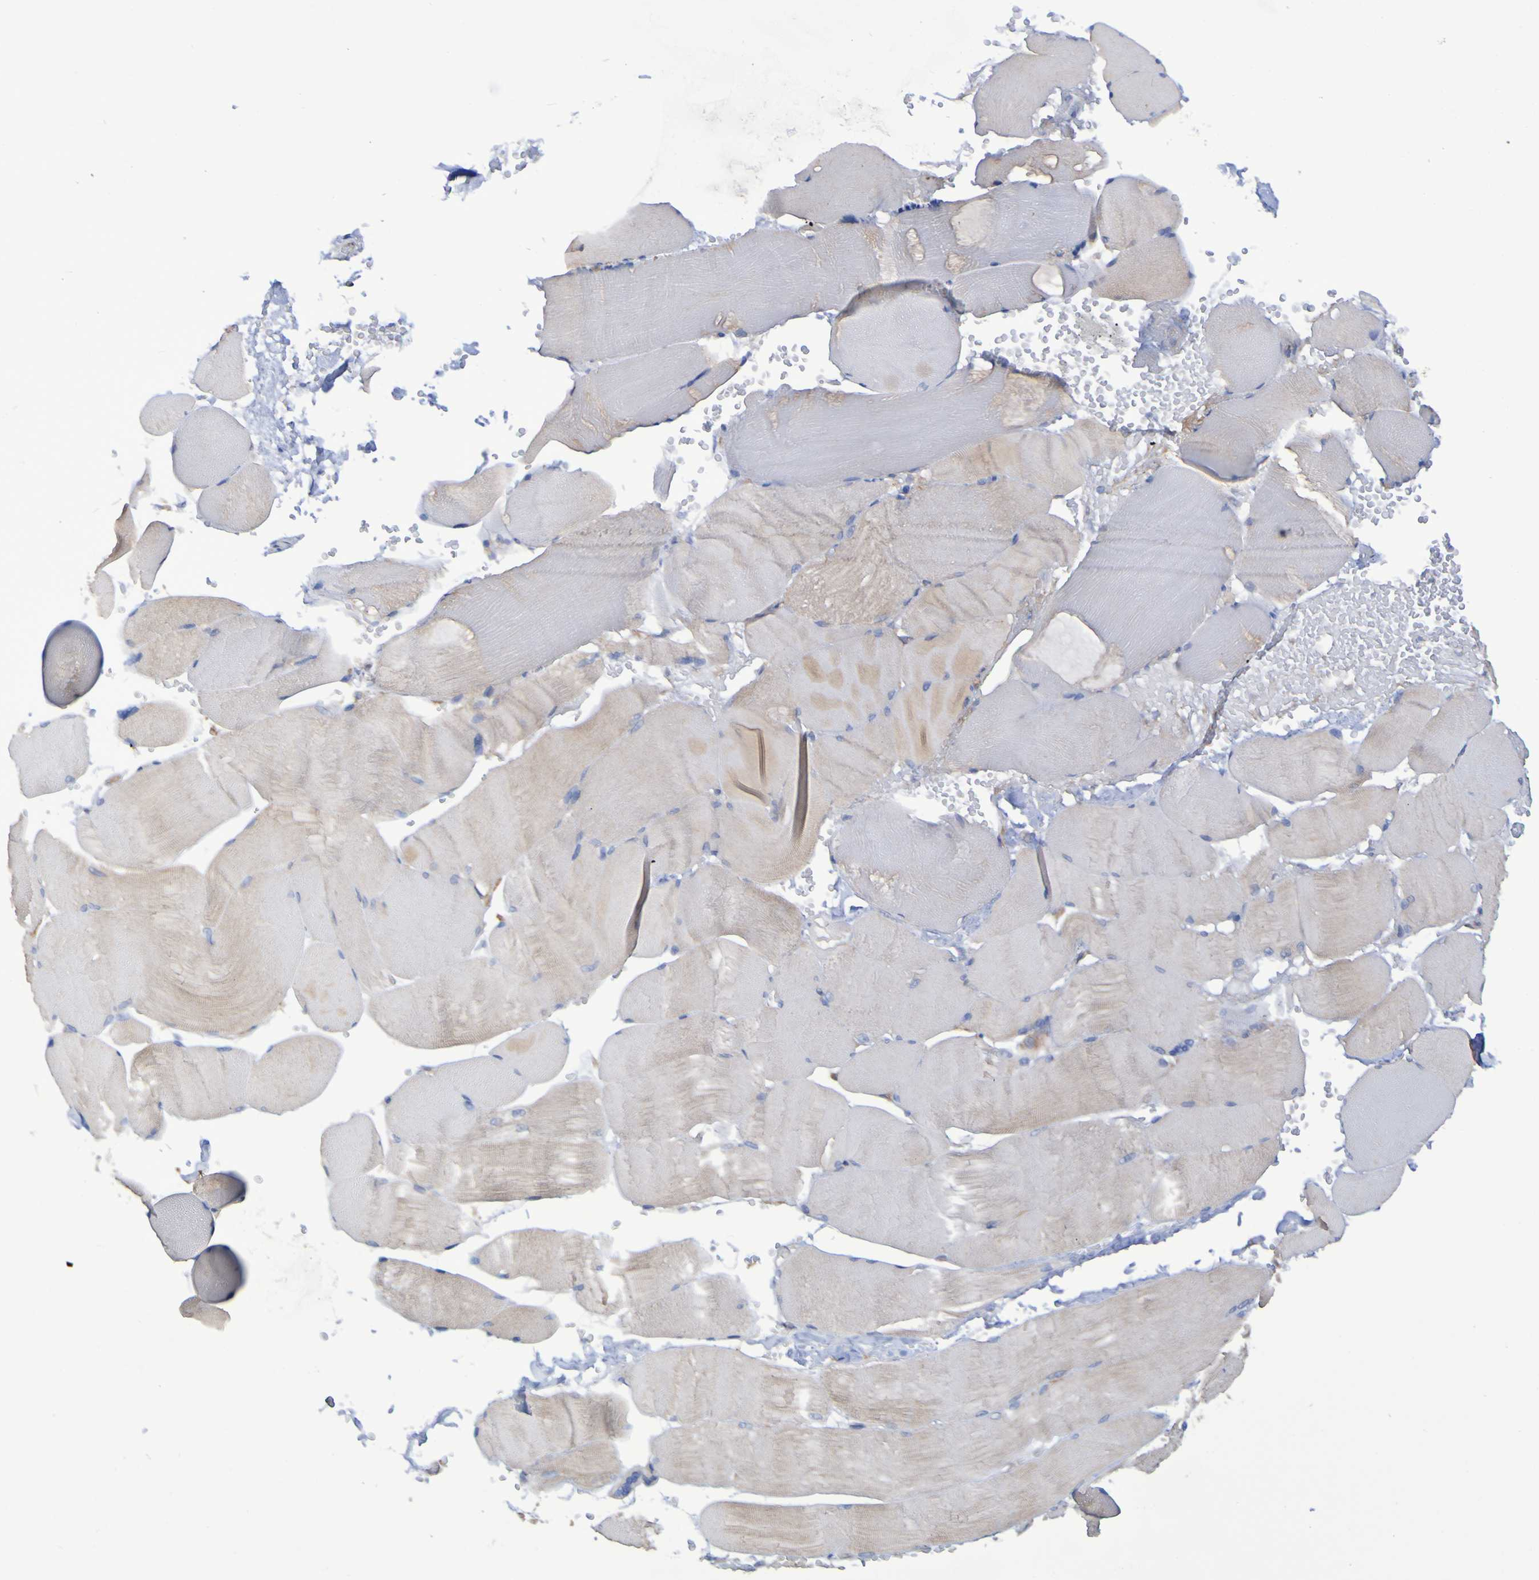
{"staining": {"intensity": "weak", "quantity": "25%-75%", "location": "cytoplasmic/membranous"}, "tissue": "skeletal muscle", "cell_type": "Myocytes", "image_type": "normal", "snomed": [{"axis": "morphology", "description": "Normal tissue, NOS"}, {"axis": "topography", "description": "Skin"}, {"axis": "topography", "description": "Skeletal muscle"}], "caption": "Immunohistochemical staining of normal skeletal muscle shows weak cytoplasmic/membranous protein positivity in about 25%-75% of myocytes.", "gene": "SYNJ1", "patient": {"sex": "male", "age": 83}}